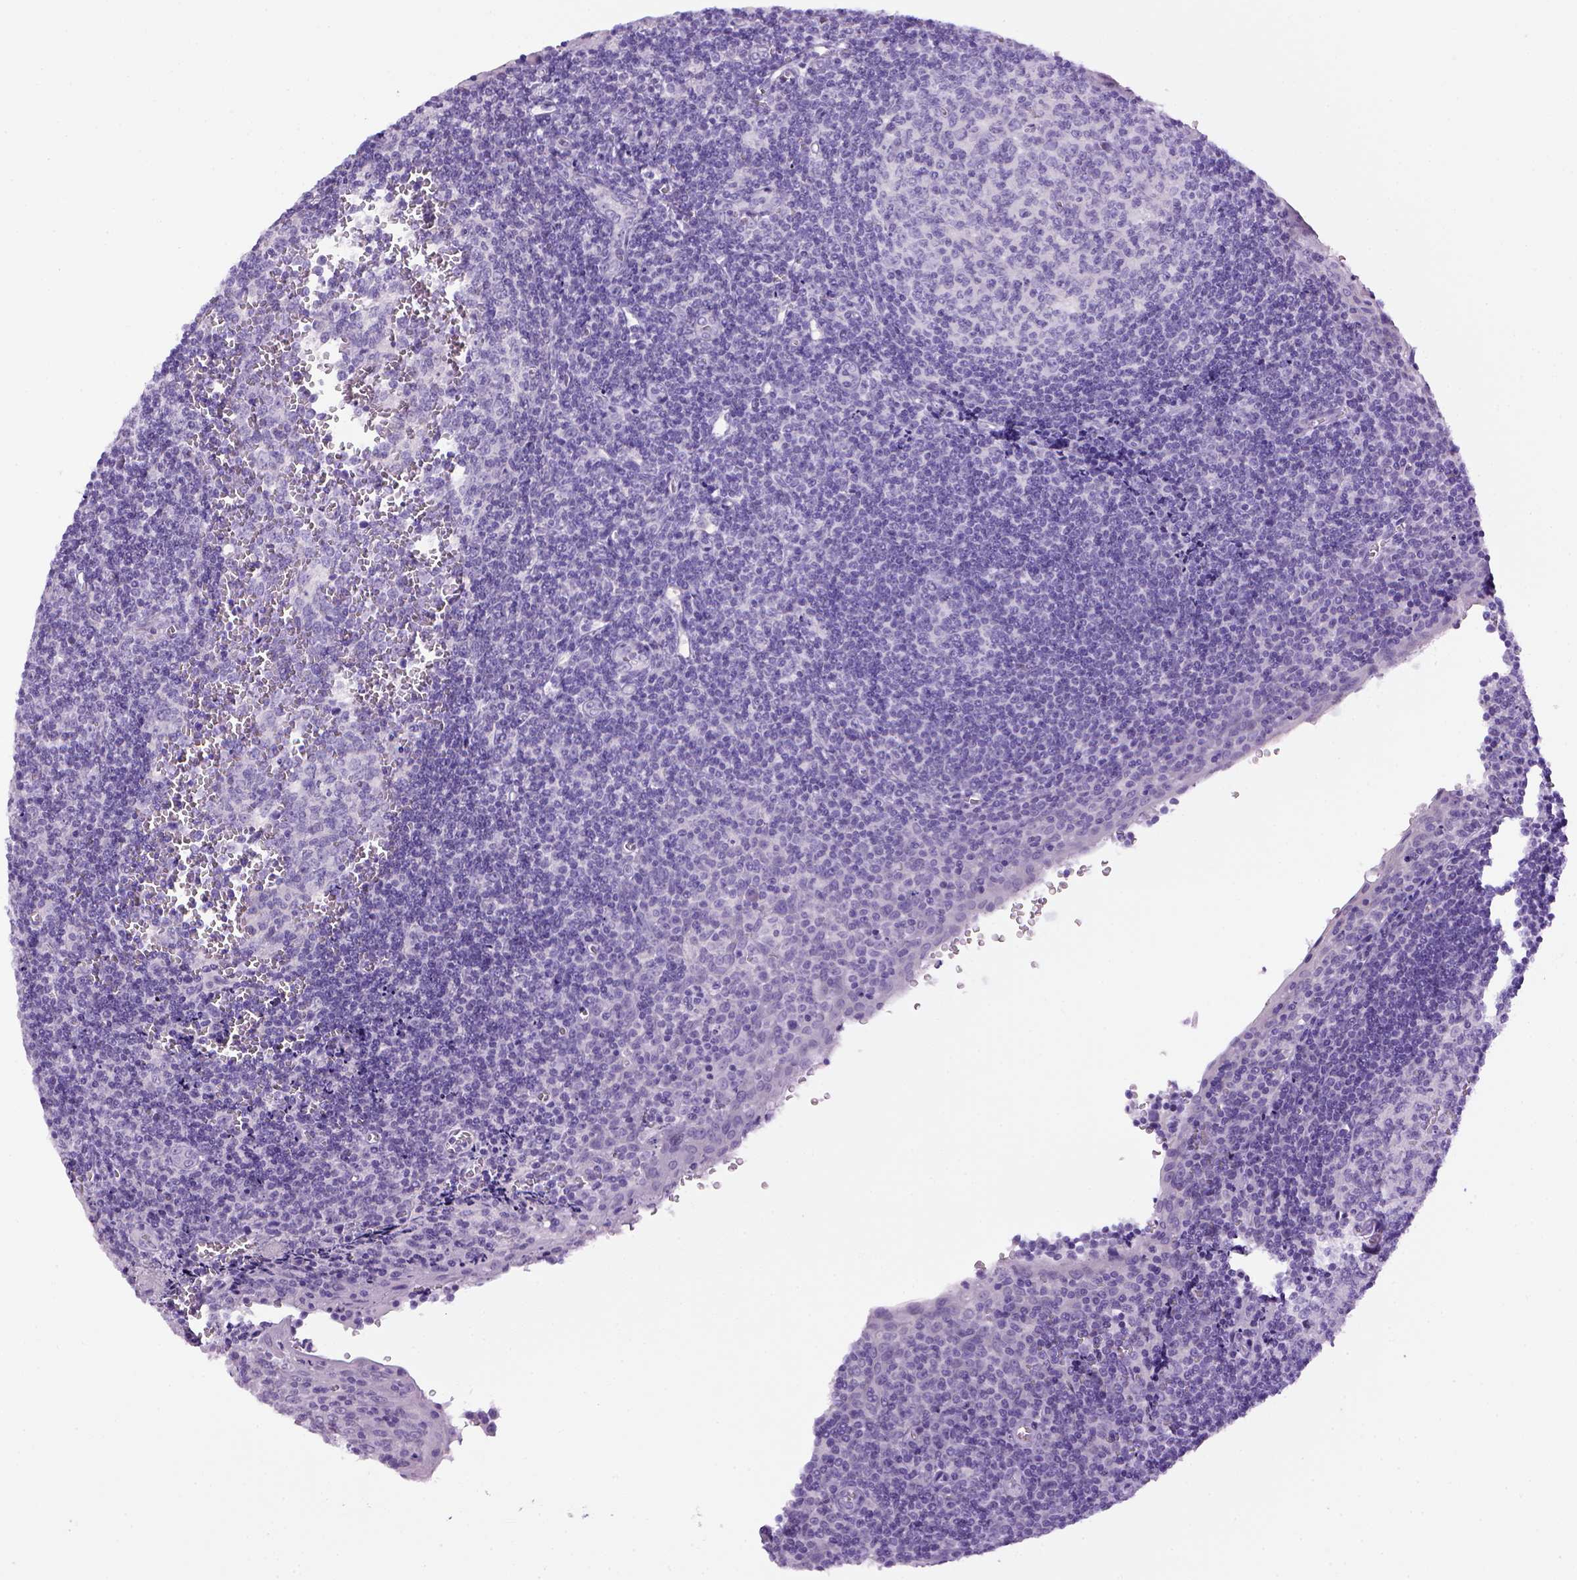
{"staining": {"intensity": "negative", "quantity": "none", "location": "none"}, "tissue": "tonsil", "cell_type": "Germinal center cells", "image_type": "normal", "snomed": [{"axis": "morphology", "description": "Normal tissue, NOS"}, {"axis": "morphology", "description": "Inflammation, NOS"}, {"axis": "topography", "description": "Tonsil"}], "caption": "A micrograph of tonsil stained for a protein exhibits no brown staining in germinal center cells.", "gene": "SGCG", "patient": {"sex": "female", "age": 31}}